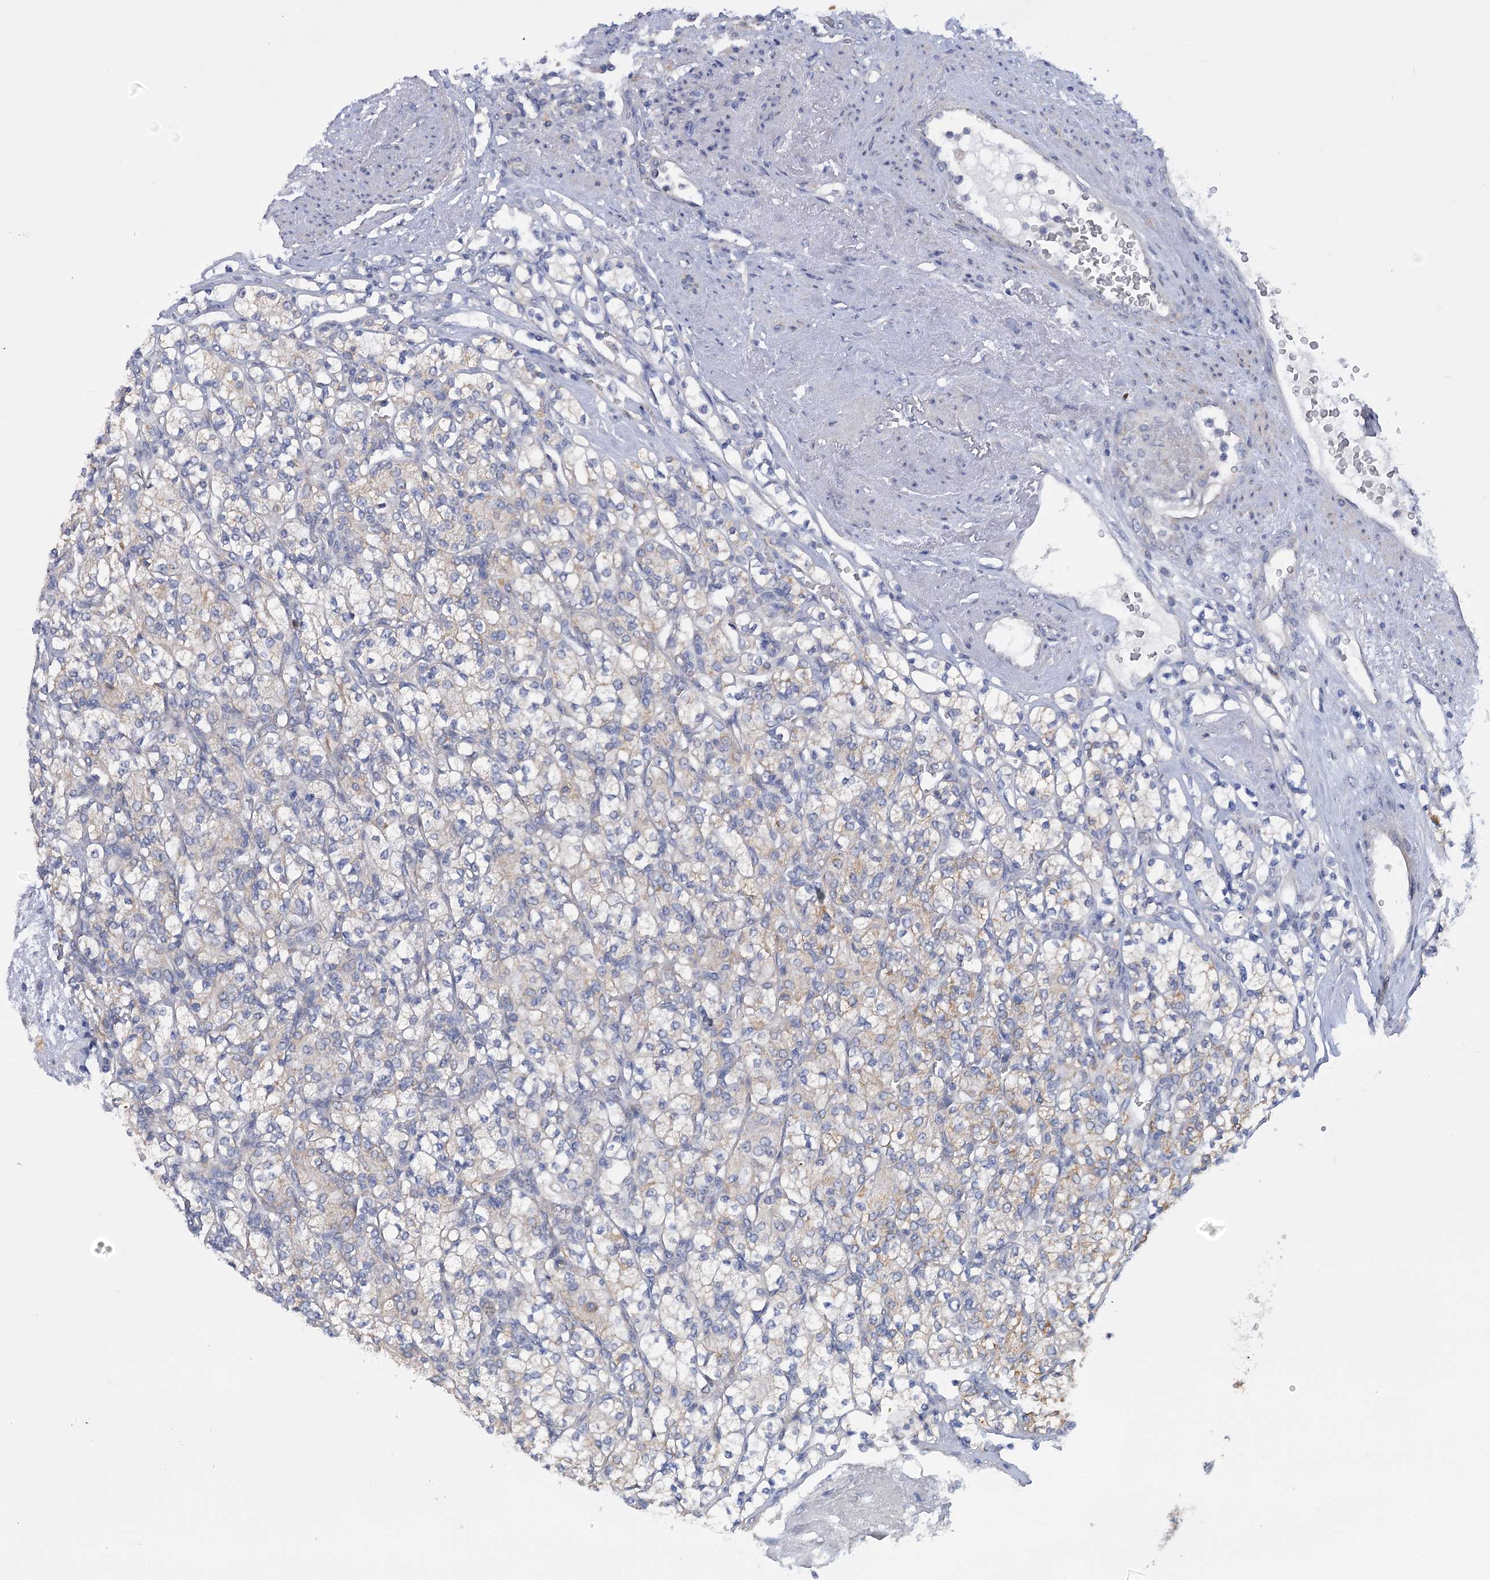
{"staining": {"intensity": "negative", "quantity": "none", "location": "none"}, "tissue": "renal cancer", "cell_type": "Tumor cells", "image_type": "cancer", "snomed": [{"axis": "morphology", "description": "Adenocarcinoma, NOS"}, {"axis": "topography", "description": "Kidney"}], "caption": "Renal adenocarcinoma was stained to show a protein in brown. There is no significant positivity in tumor cells. (DAB (3,3'-diaminobenzidine) immunohistochemistry (IHC), high magnification).", "gene": "DCUN1D1", "patient": {"sex": "male", "age": 77}}